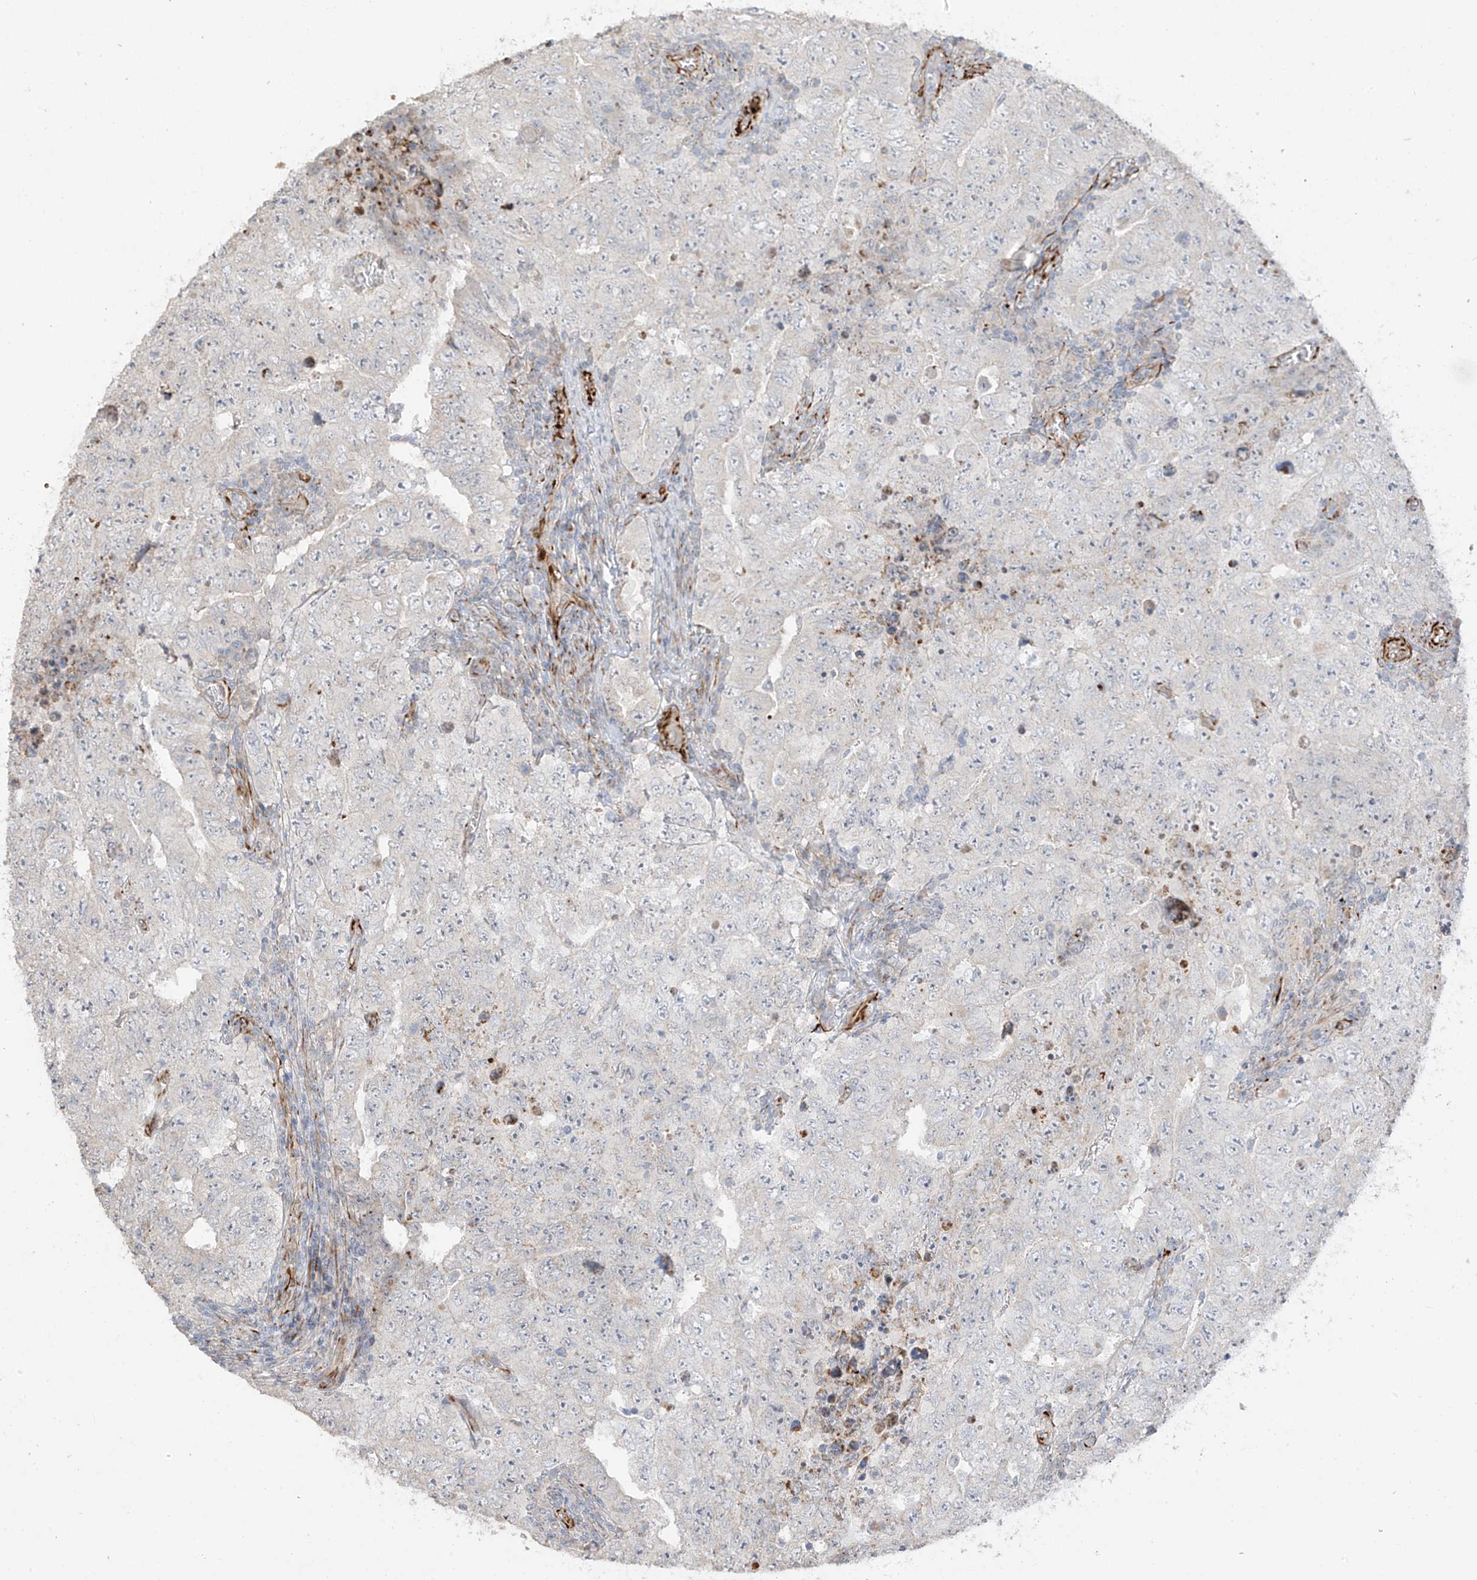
{"staining": {"intensity": "negative", "quantity": "none", "location": "none"}, "tissue": "testis cancer", "cell_type": "Tumor cells", "image_type": "cancer", "snomed": [{"axis": "morphology", "description": "Carcinoma, Embryonal, NOS"}, {"axis": "topography", "description": "Testis"}], "caption": "The IHC histopathology image has no significant staining in tumor cells of testis cancer tissue.", "gene": "DCDC2", "patient": {"sex": "male", "age": 26}}